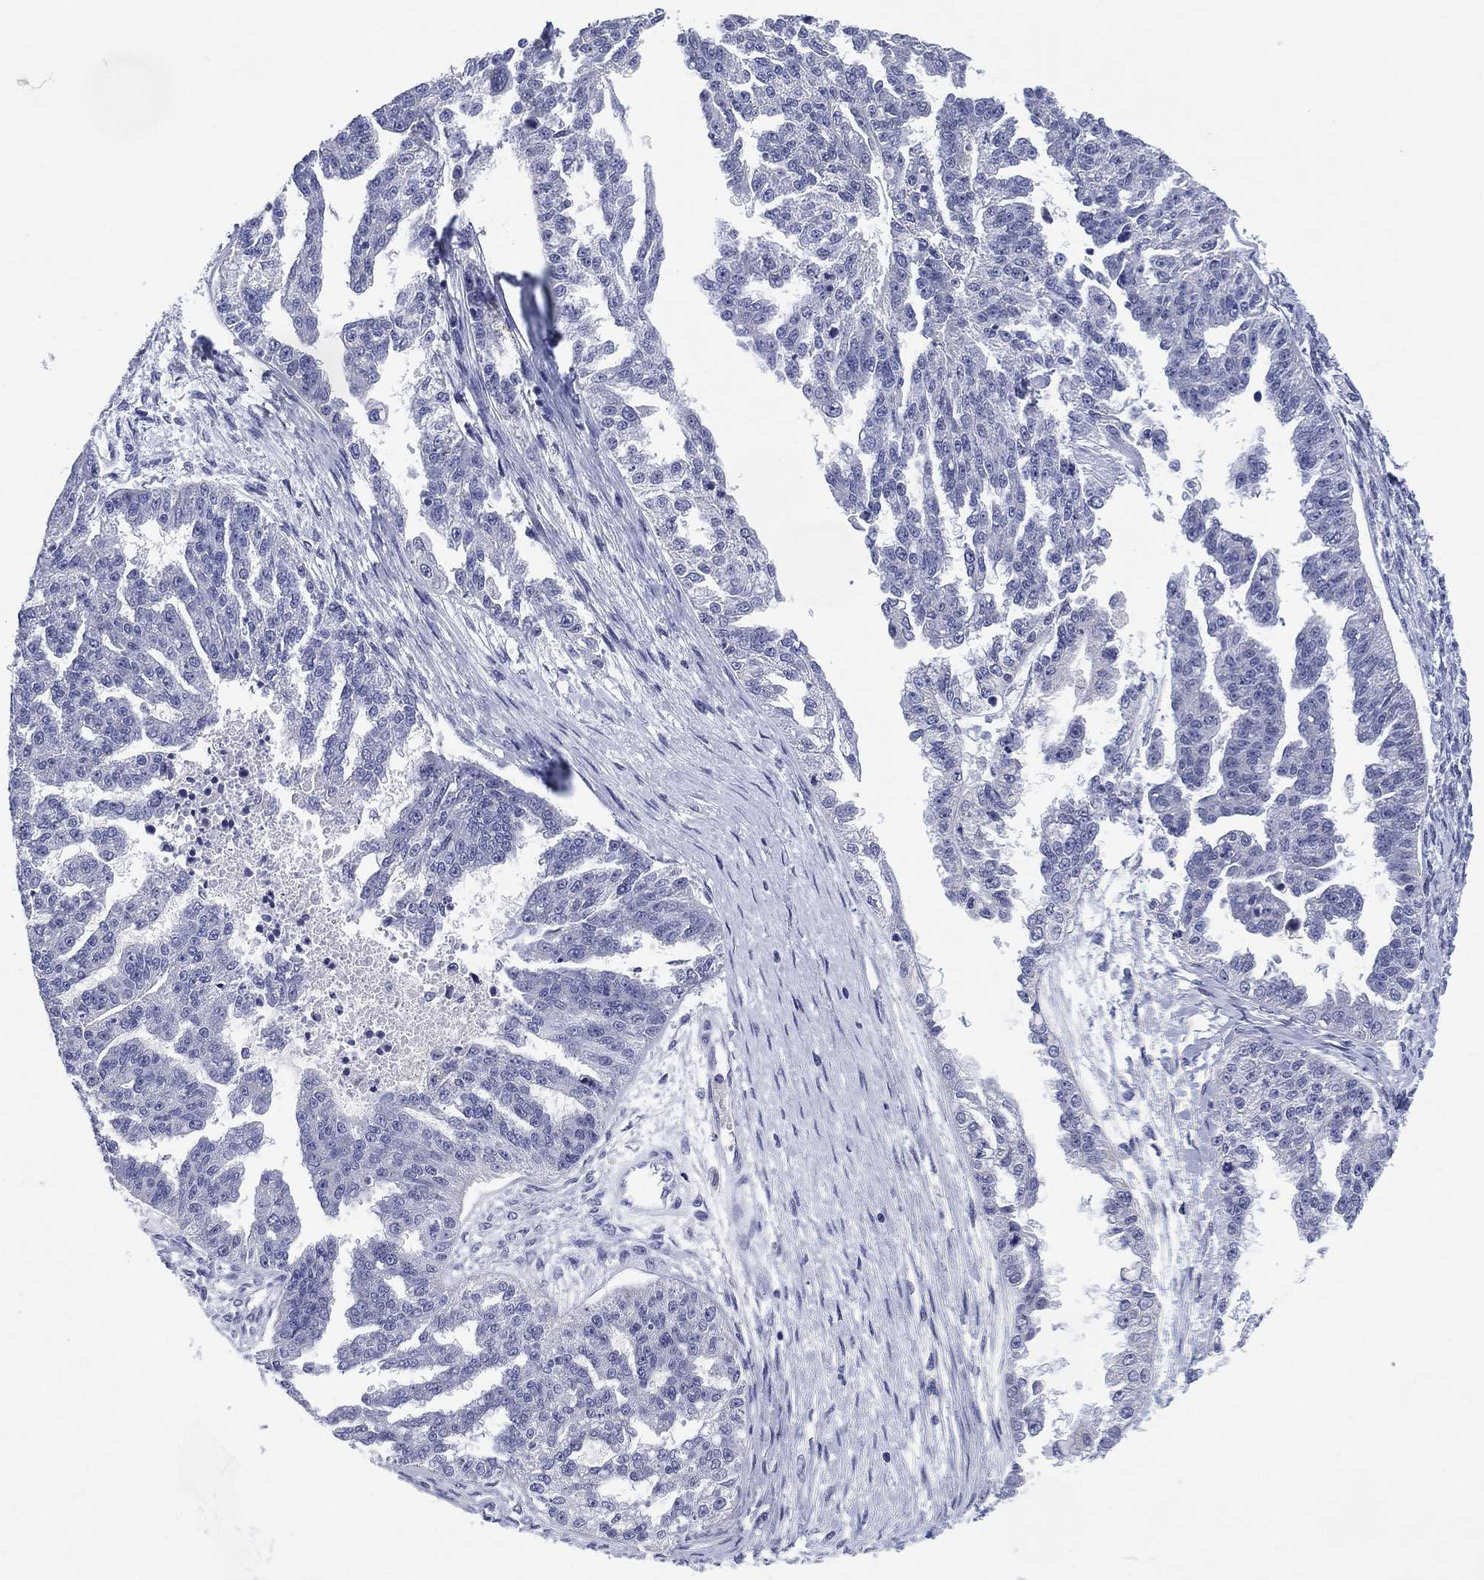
{"staining": {"intensity": "negative", "quantity": "none", "location": "none"}, "tissue": "ovarian cancer", "cell_type": "Tumor cells", "image_type": "cancer", "snomed": [{"axis": "morphology", "description": "Cystadenocarcinoma, serous, NOS"}, {"axis": "topography", "description": "Ovary"}], "caption": "Immunohistochemical staining of ovarian cancer reveals no significant staining in tumor cells.", "gene": "CLIP3", "patient": {"sex": "female", "age": 58}}